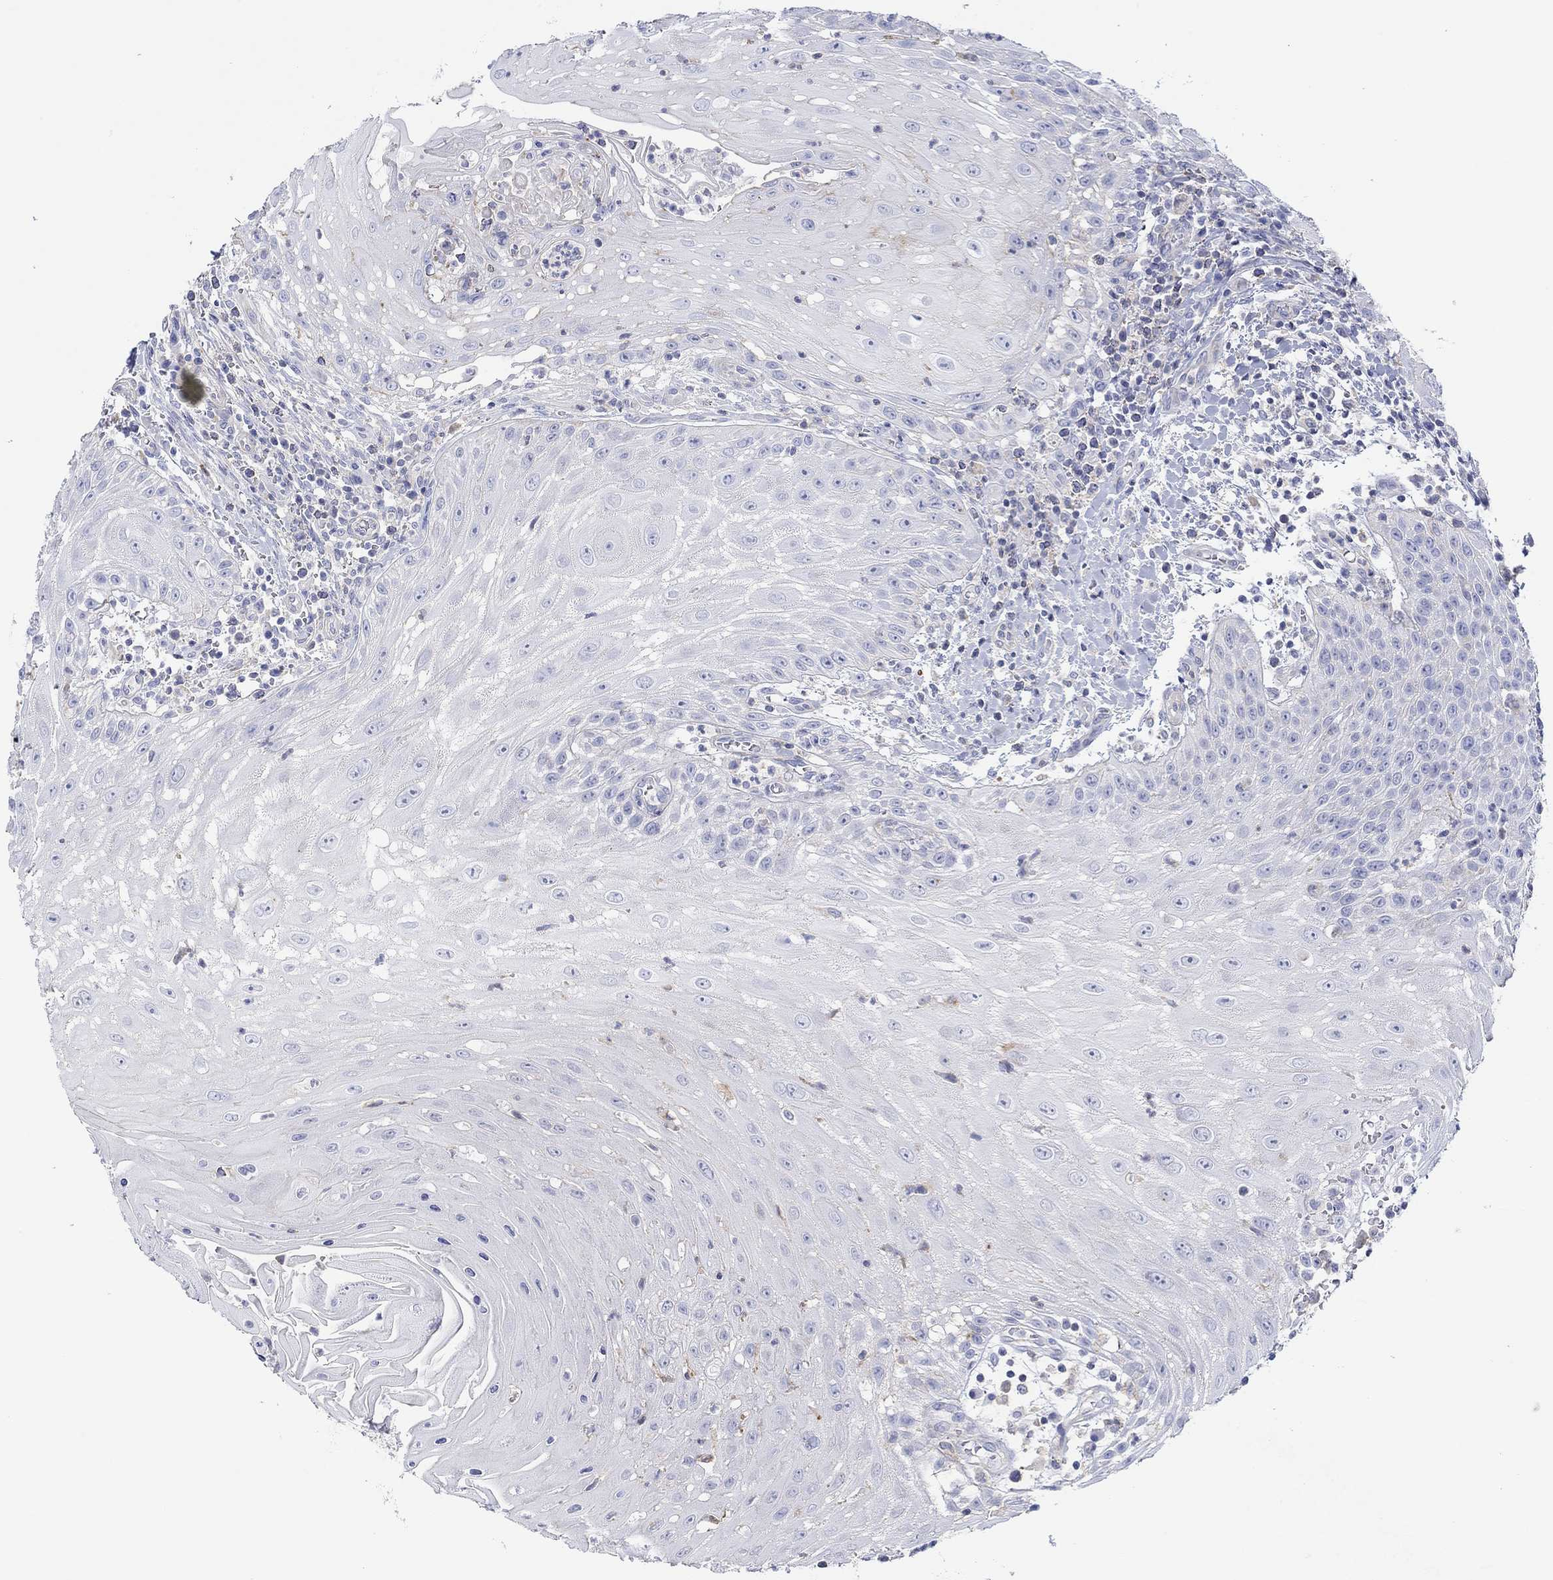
{"staining": {"intensity": "negative", "quantity": "none", "location": "none"}, "tissue": "head and neck cancer", "cell_type": "Tumor cells", "image_type": "cancer", "snomed": [{"axis": "morphology", "description": "Squamous cell carcinoma, NOS"}, {"axis": "topography", "description": "Oral tissue"}, {"axis": "topography", "description": "Head-Neck"}], "caption": "The photomicrograph shows no staining of tumor cells in head and neck cancer (squamous cell carcinoma). The staining is performed using DAB brown chromogen with nuclei counter-stained in using hematoxylin.", "gene": "PPIL6", "patient": {"sex": "male", "age": 58}}